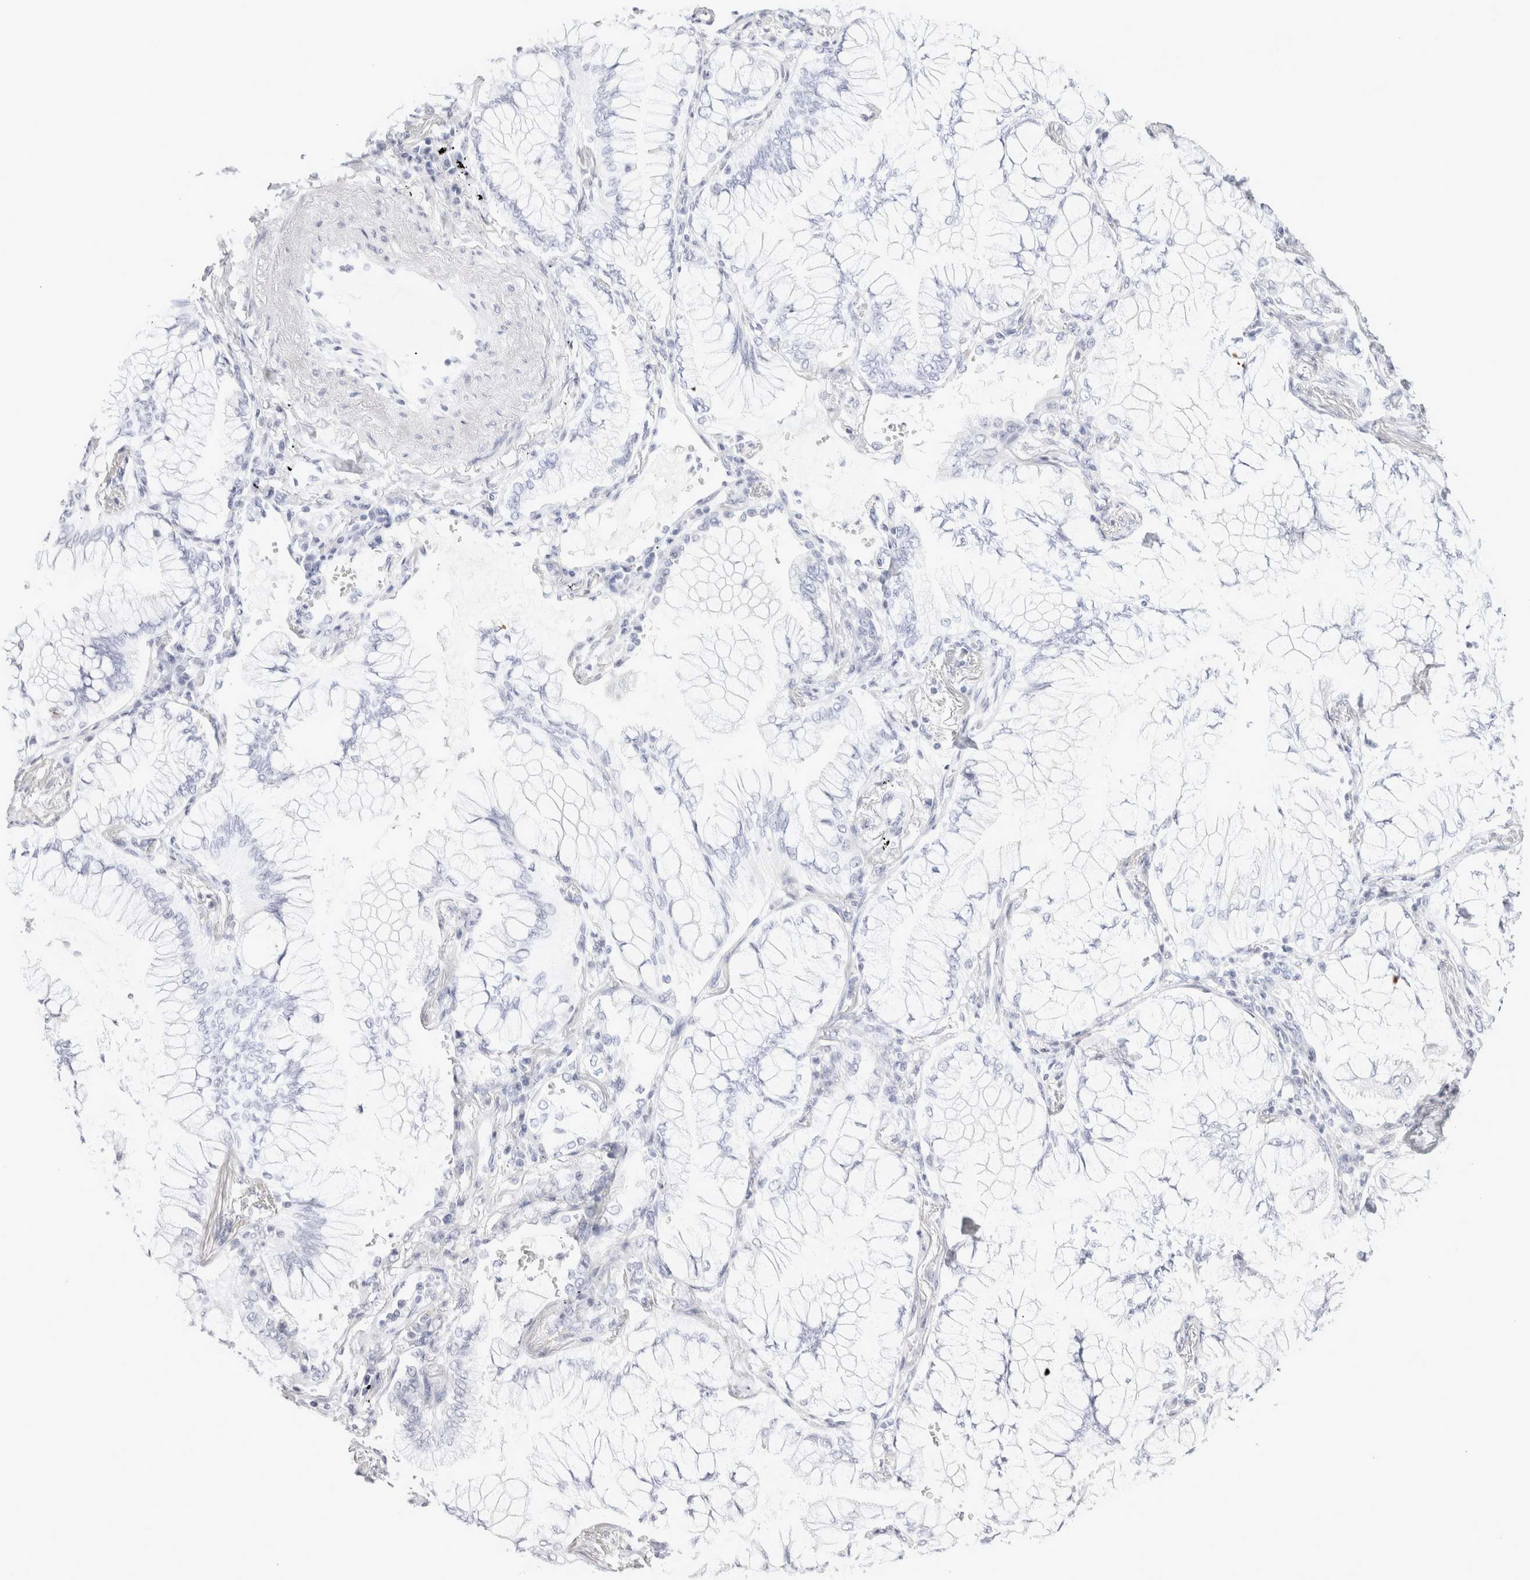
{"staining": {"intensity": "negative", "quantity": "none", "location": "none"}, "tissue": "lung cancer", "cell_type": "Tumor cells", "image_type": "cancer", "snomed": [{"axis": "morphology", "description": "Adenocarcinoma, NOS"}, {"axis": "topography", "description": "Lung"}], "caption": "This is a photomicrograph of IHC staining of adenocarcinoma (lung), which shows no expression in tumor cells.", "gene": "GARIN1A", "patient": {"sex": "female", "age": 70}}